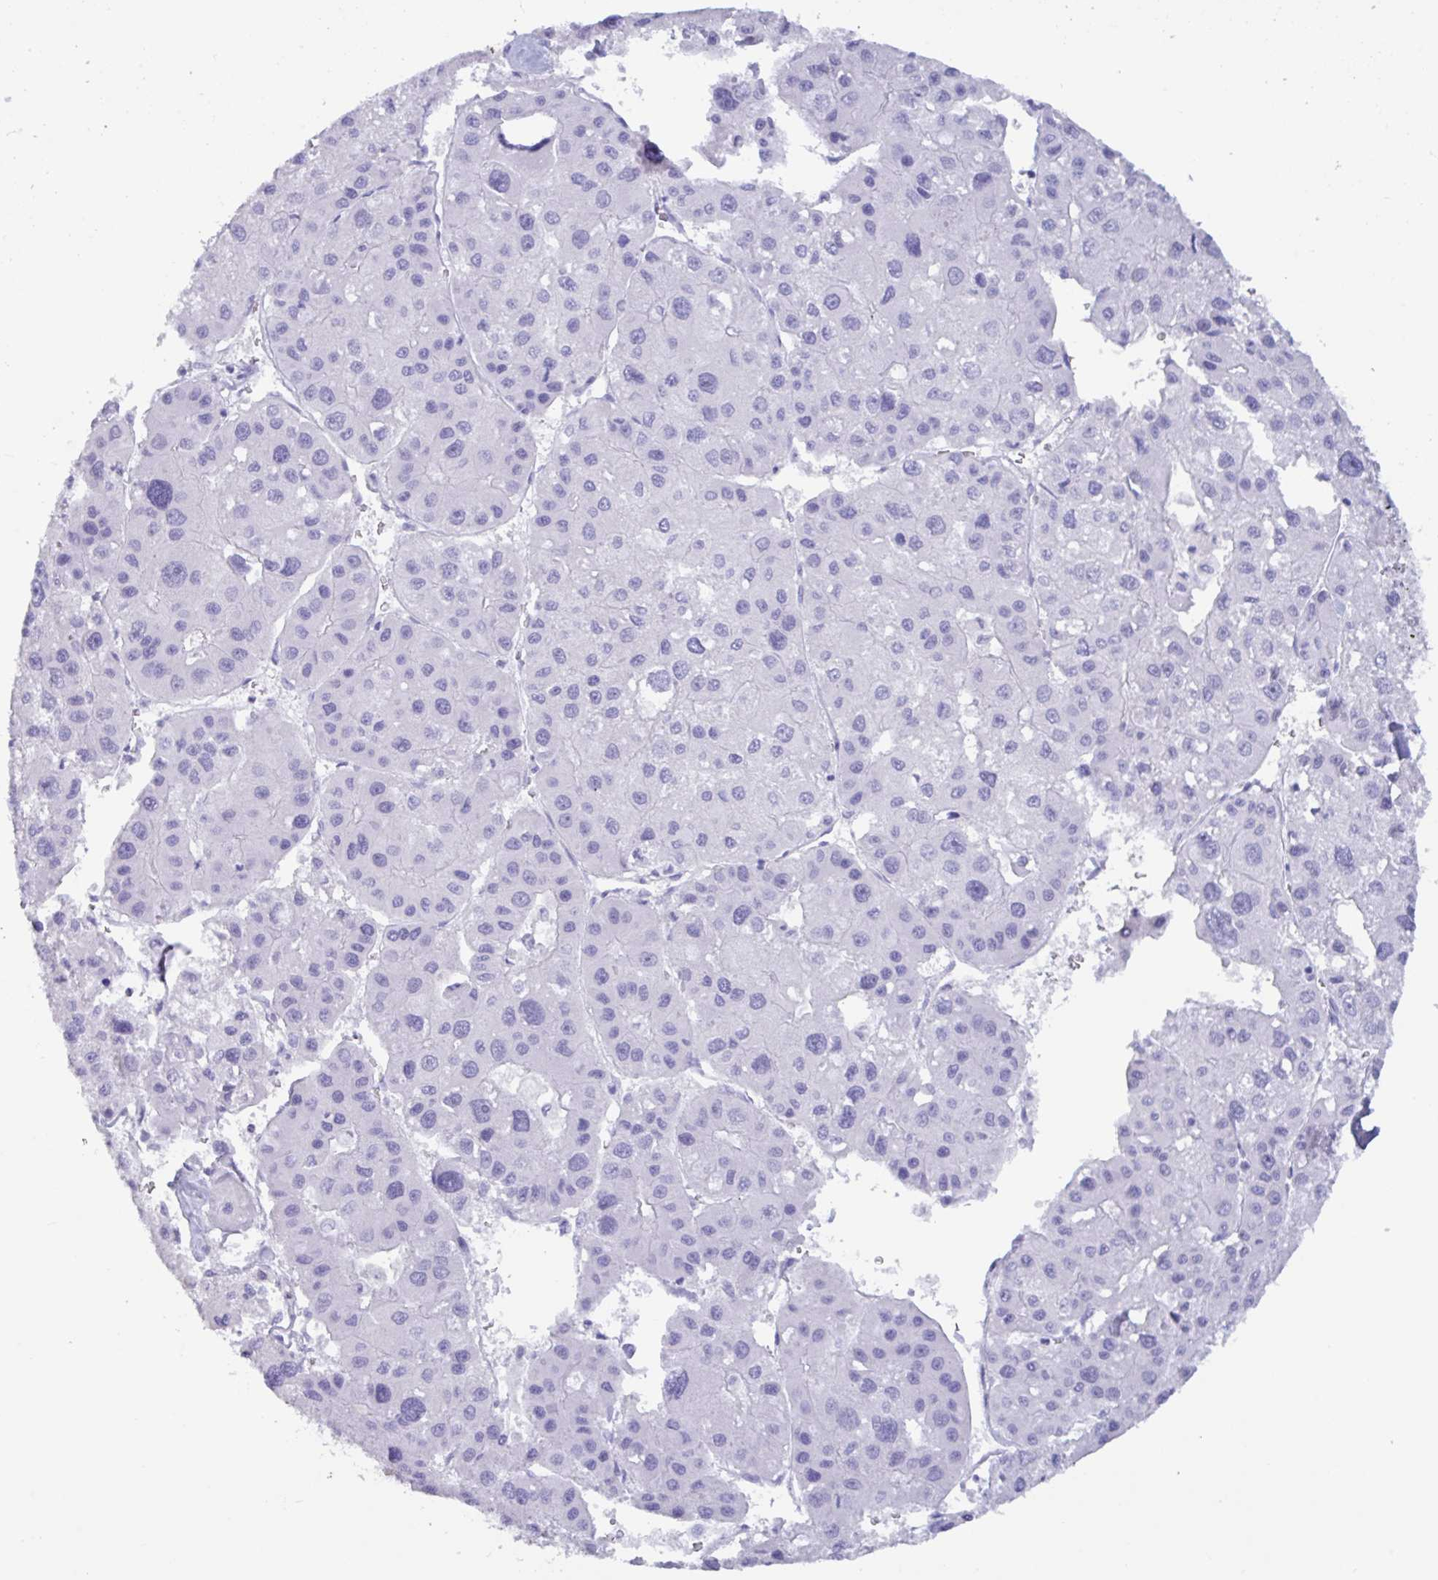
{"staining": {"intensity": "negative", "quantity": "none", "location": "none"}, "tissue": "liver cancer", "cell_type": "Tumor cells", "image_type": "cancer", "snomed": [{"axis": "morphology", "description": "Carcinoma, Hepatocellular, NOS"}, {"axis": "topography", "description": "Liver"}], "caption": "Tumor cells are negative for brown protein staining in liver cancer.", "gene": "TNNC1", "patient": {"sex": "male", "age": 73}}